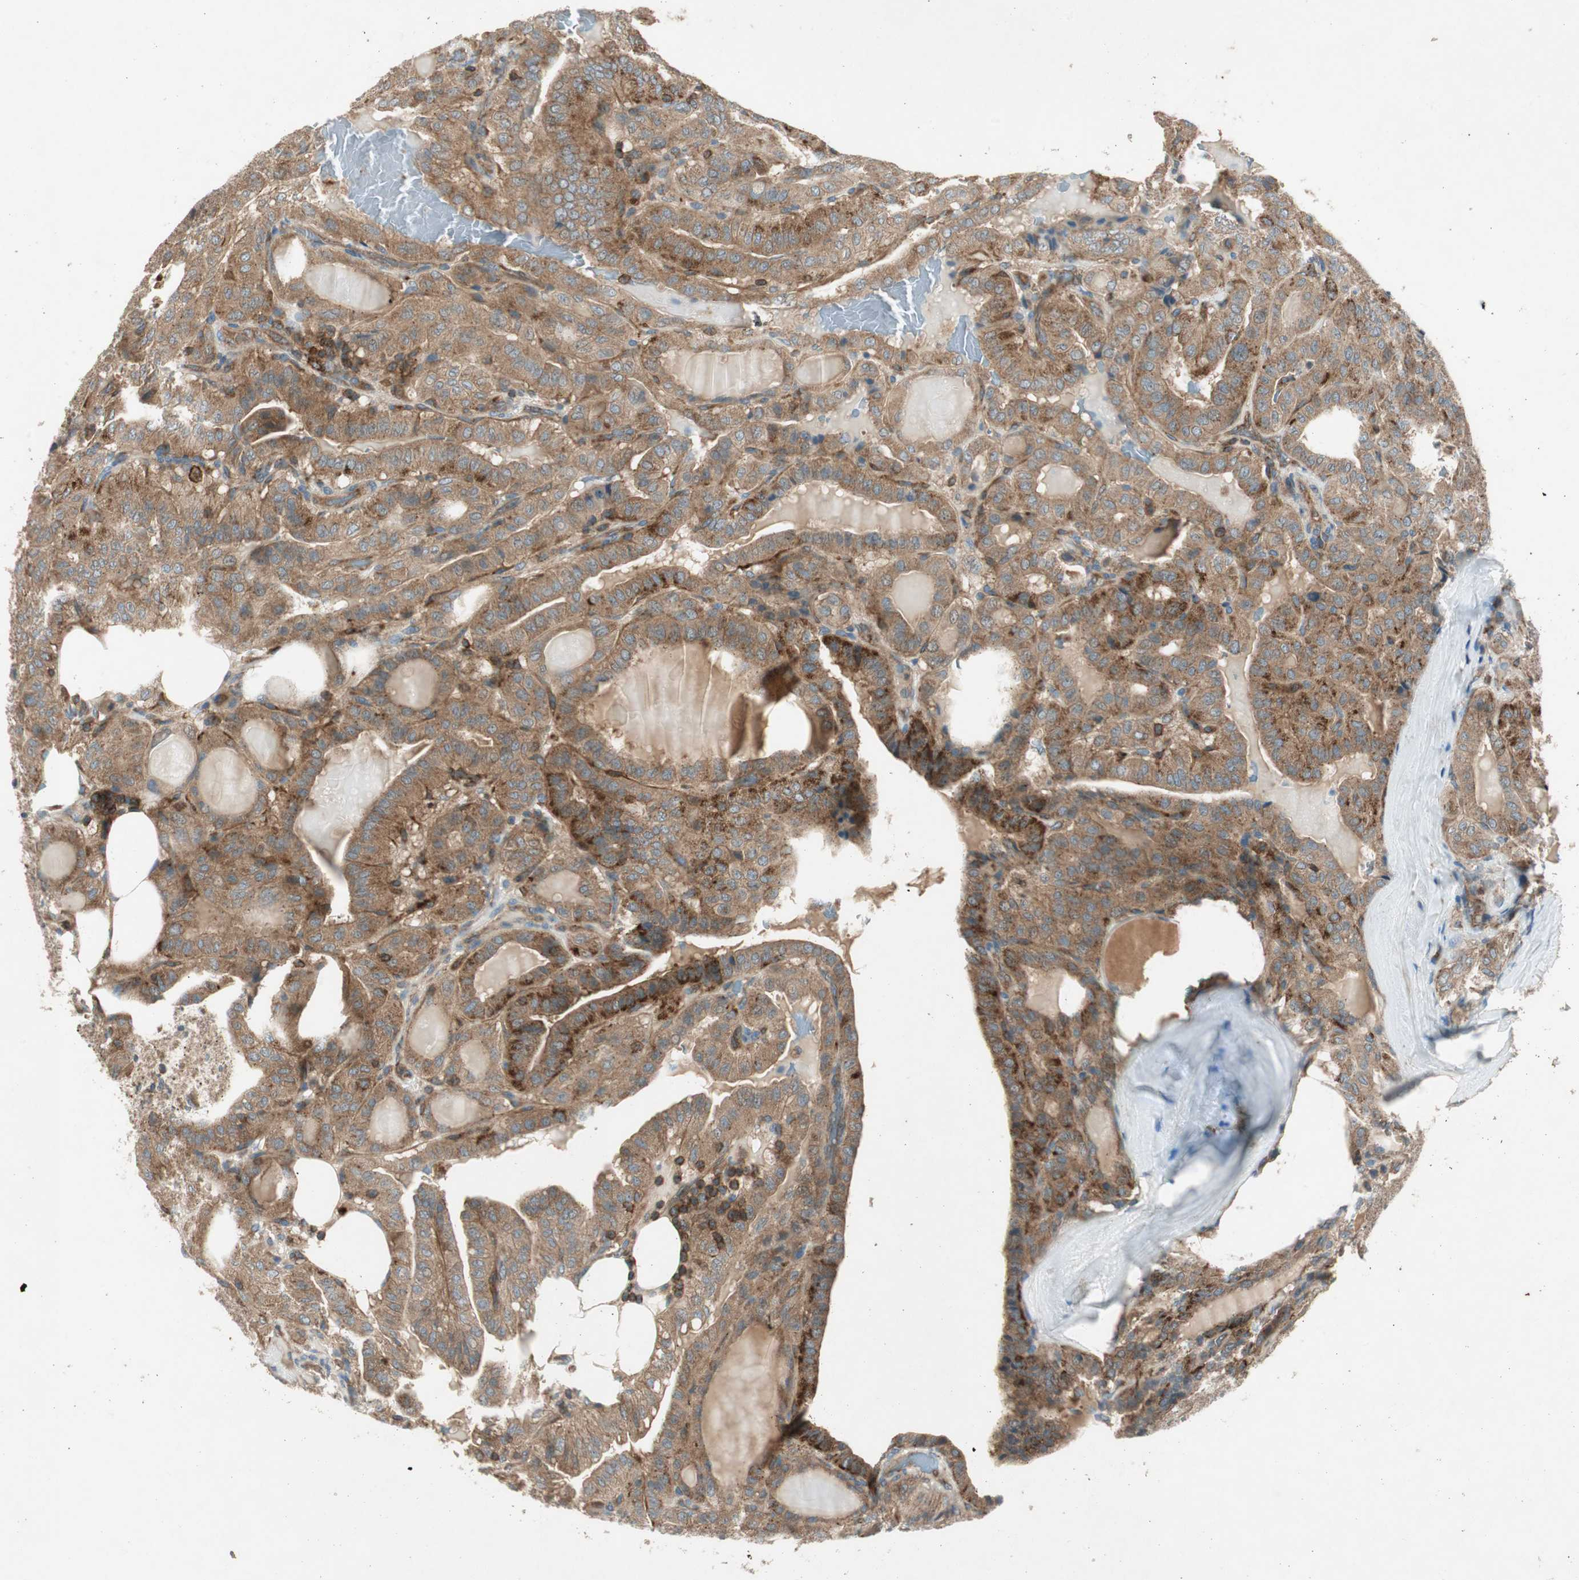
{"staining": {"intensity": "strong", "quantity": ">75%", "location": "cytoplasmic/membranous"}, "tissue": "thyroid cancer", "cell_type": "Tumor cells", "image_type": "cancer", "snomed": [{"axis": "morphology", "description": "Papillary adenocarcinoma, NOS"}, {"axis": "topography", "description": "Thyroid gland"}], "caption": "Thyroid cancer stained with DAB (3,3'-diaminobenzidine) IHC displays high levels of strong cytoplasmic/membranous staining in approximately >75% of tumor cells.", "gene": "CHADL", "patient": {"sex": "male", "age": 77}}